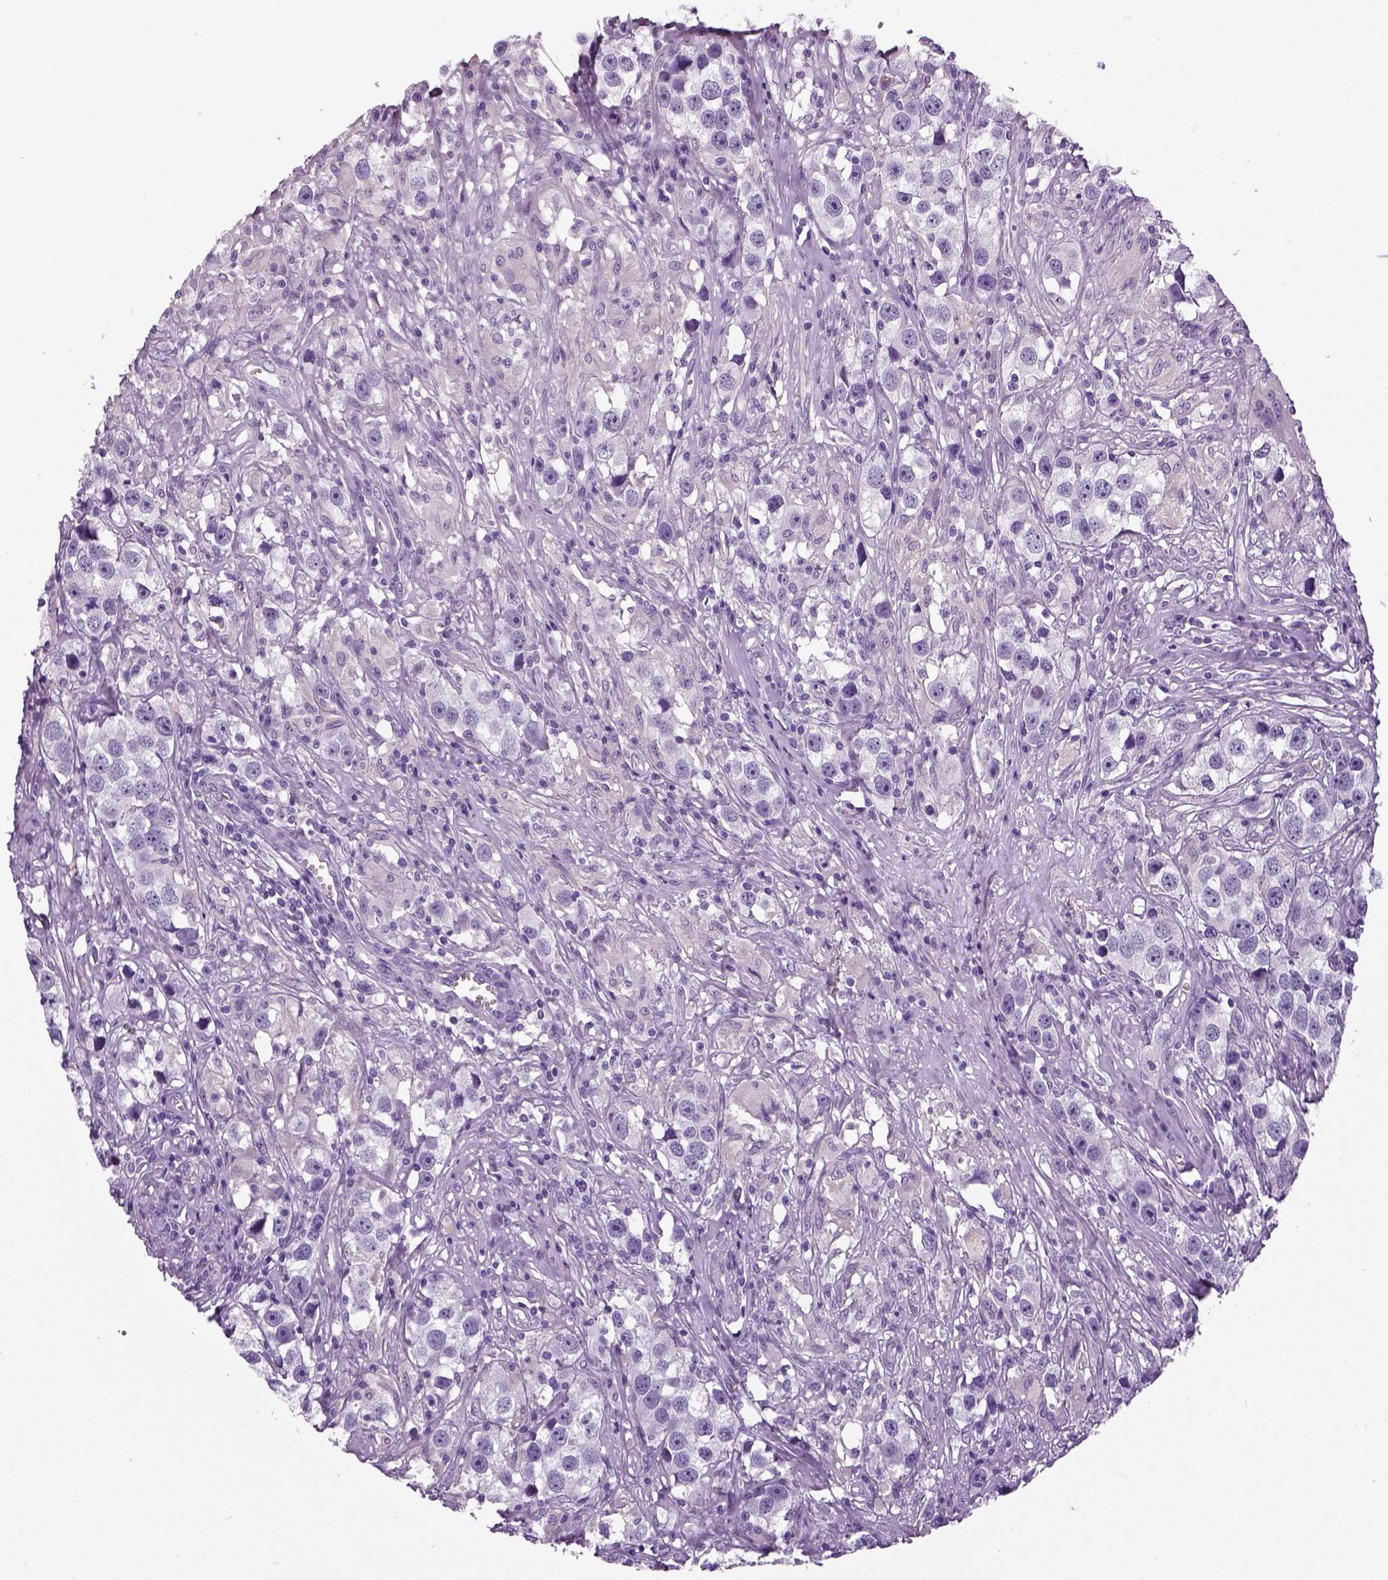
{"staining": {"intensity": "negative", "quantity": "none", "location": "none"}, "tissue": "testis cancer", "cell_type": "Tumor cells", "image_type": "cancer", "snomed": [{"axis": "morphology", "description": "Seminoma, NOS"}, {"axis": "topography", "description": "Testis"}], "caption": "A micrograph of testis cancer (seminoma) stained for a protein exhibits no brown staining in tumor cells.", "gene": "NECAB2", "patient": {"sex": "male", "age": 49}}